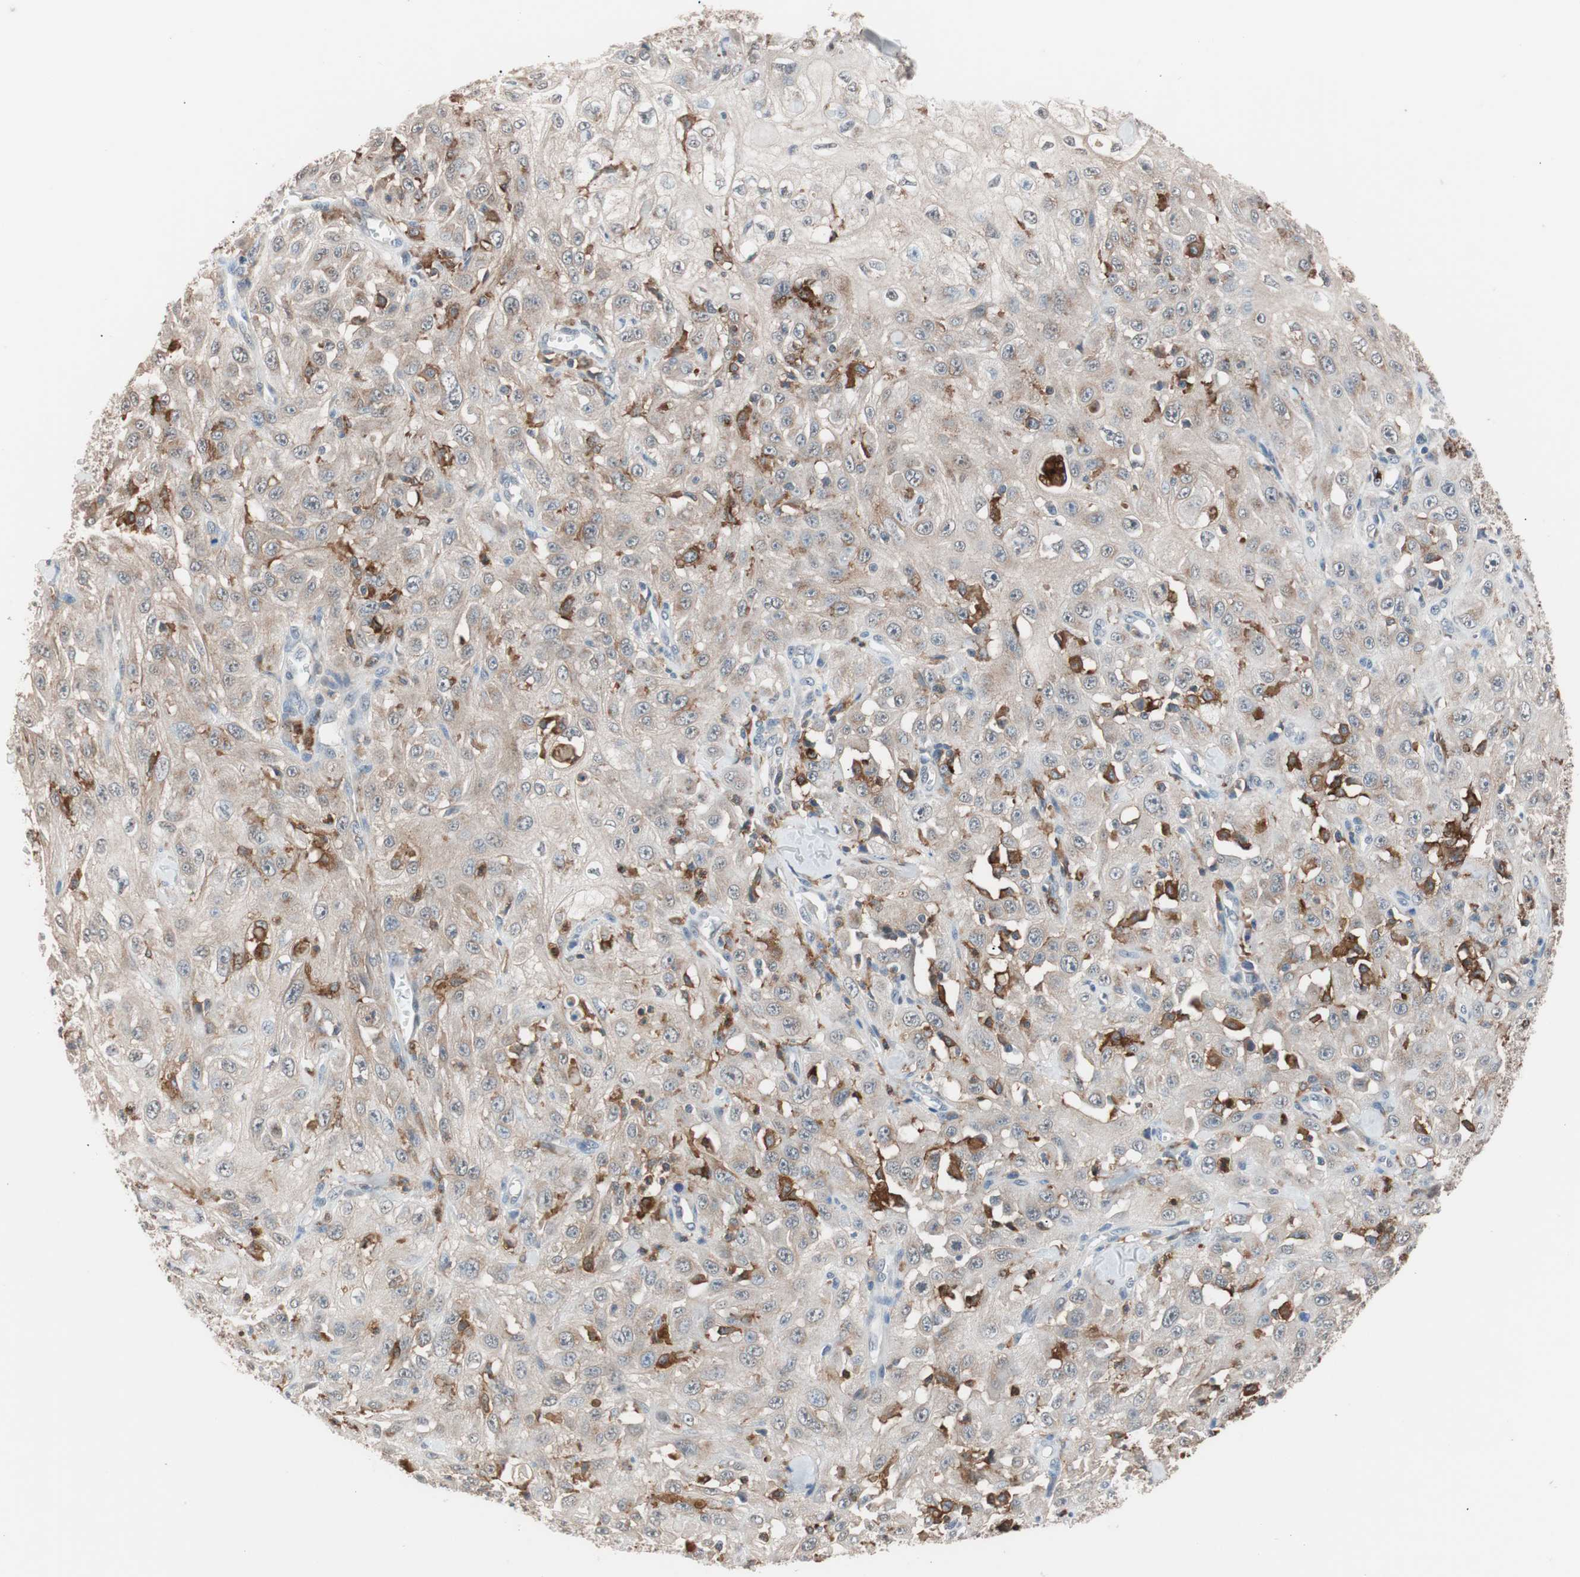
{"staining": {"intensity": "weak", "quantity": "25%-75%", "location": "cytoplasmic/membranous"}, "tissue": "skin cancer", "cell_type": "Tumor cells", "image_type": "cancer", "snomed": [{"axis": "morphology", "description": "Squamous cell carcinoma, NOS"}, {"axis": "morphology", "description": "Squamous cell carcinoma, metastatic, NOS"}, {"axis": "topography", "description": "Skin"}, {"axis": "topography", "description": "Lymph node"}], "caption": "Weak cytoplasmic/membranous protein positivity is present in about 25%-75% of tumor cells in skin cancer.", "gene": "LITAF", "patient": {"sex": "male", "age": 75}}